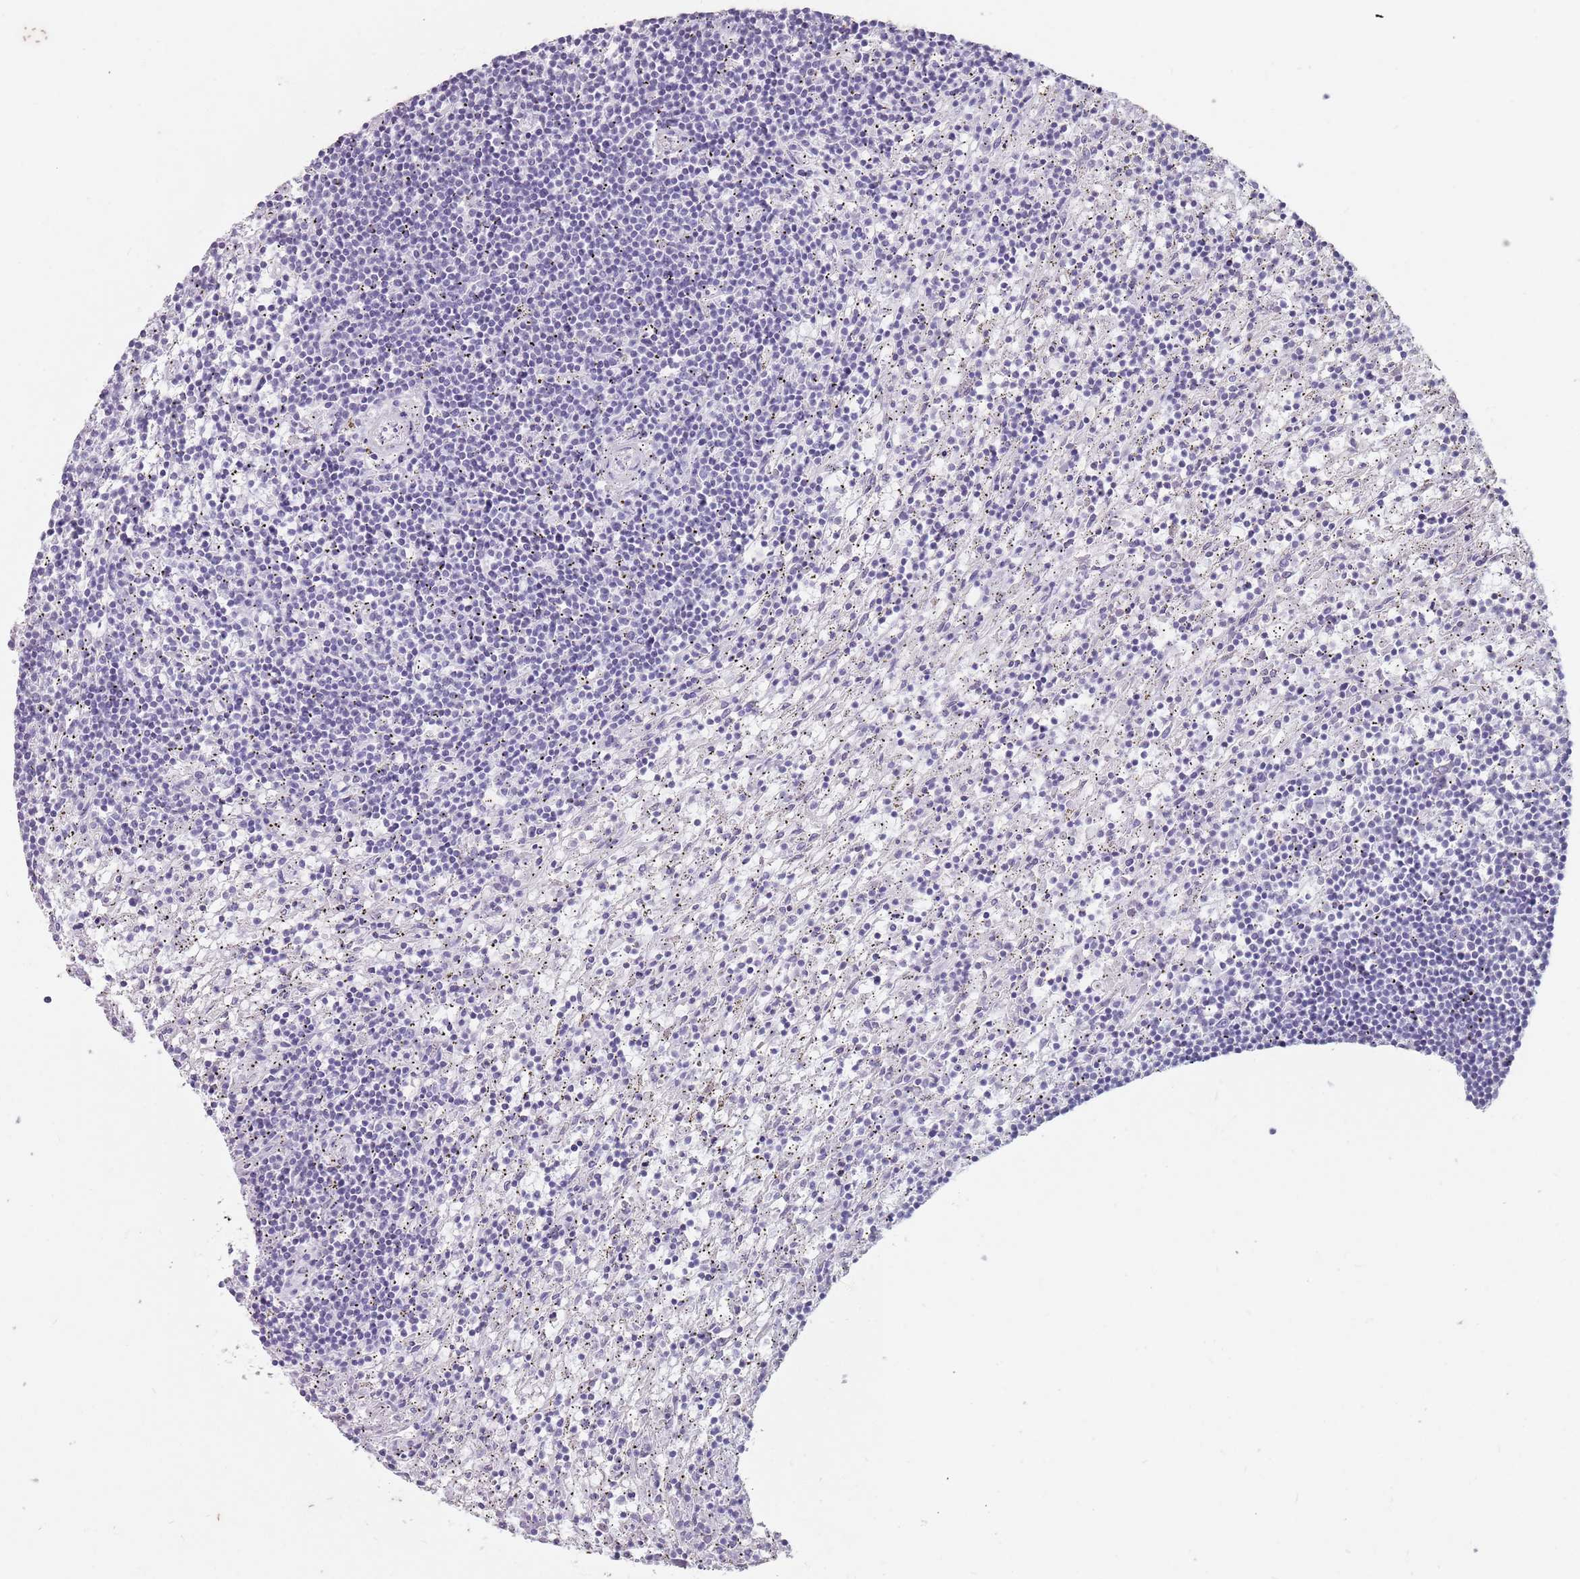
{"staining": {"intensity": "negative", "quantity": "none", "location": "none"}, "tissue": "lymphoma", "cell_type": "Tumor cells", "image_type": "cancer", "snomed": [{"axis": "morphology", "description": "Malignant lymphoma, non-Hodgkin's type, Low grade"}, {"axis": "topography", "description": "Spleen"}], "caption": "Tumor cells are negative for brown protein staining in lymphoma.", "gene": "STYK1", "patient": {"sex": "male", "age": 76}}